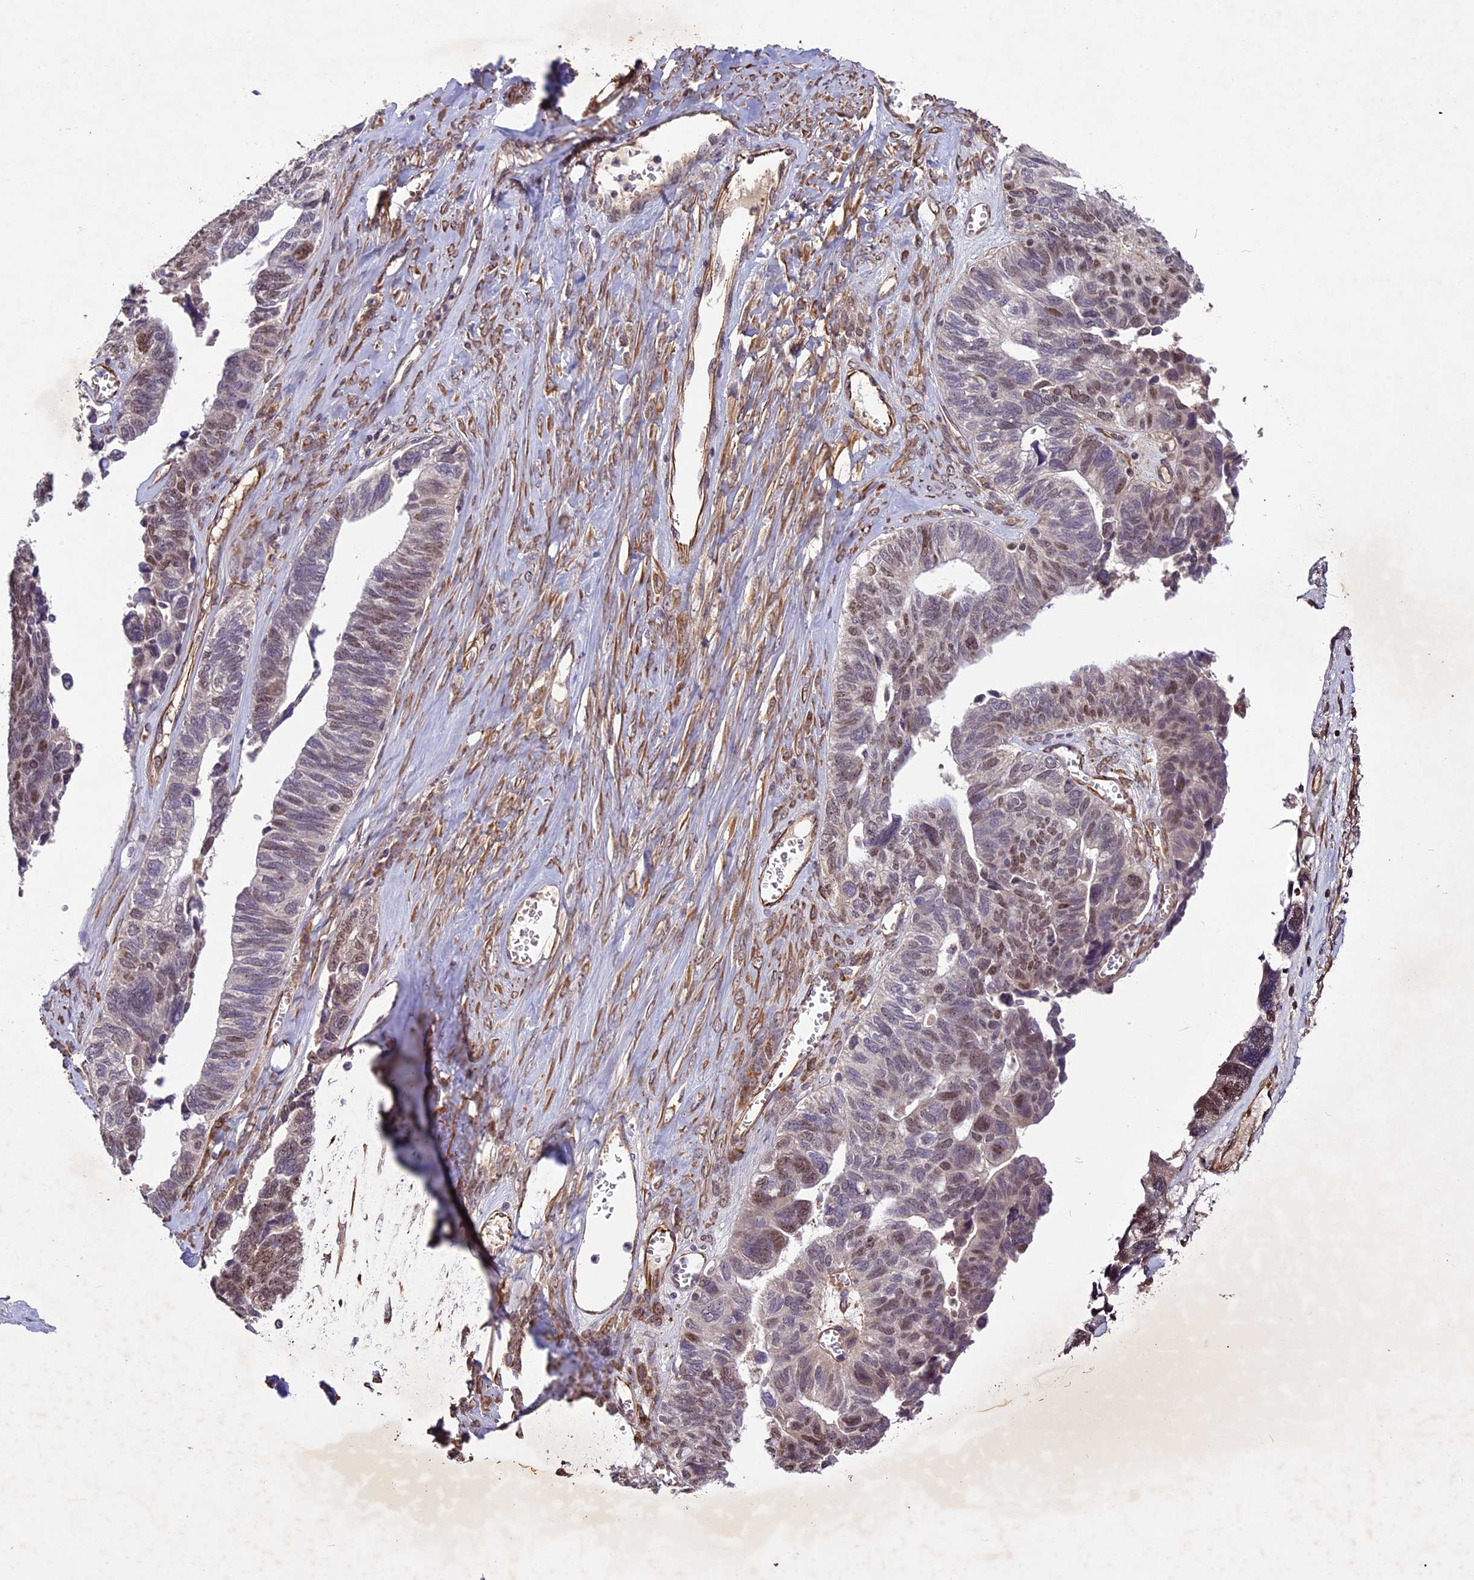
{"staining": {"intensity": "moderate", "quantity": "25%-75%", "location": "nuclear"}, "tissue": "ovarian cancer", "cell_type": "Tumor cells", "image_type": "cancer", "snomed": [{"axis": "morphology", "description": "Cystadenocarcinoma, serous, NOS"}, {"axis": "topography", "description": "Ovary"}], "caption": "Ovarian cancer stained for a protein displays moderate nuclear positivity in tumor cells.", "gene": "C3orf70", "patient": {"sex": "female", "age": 79}}